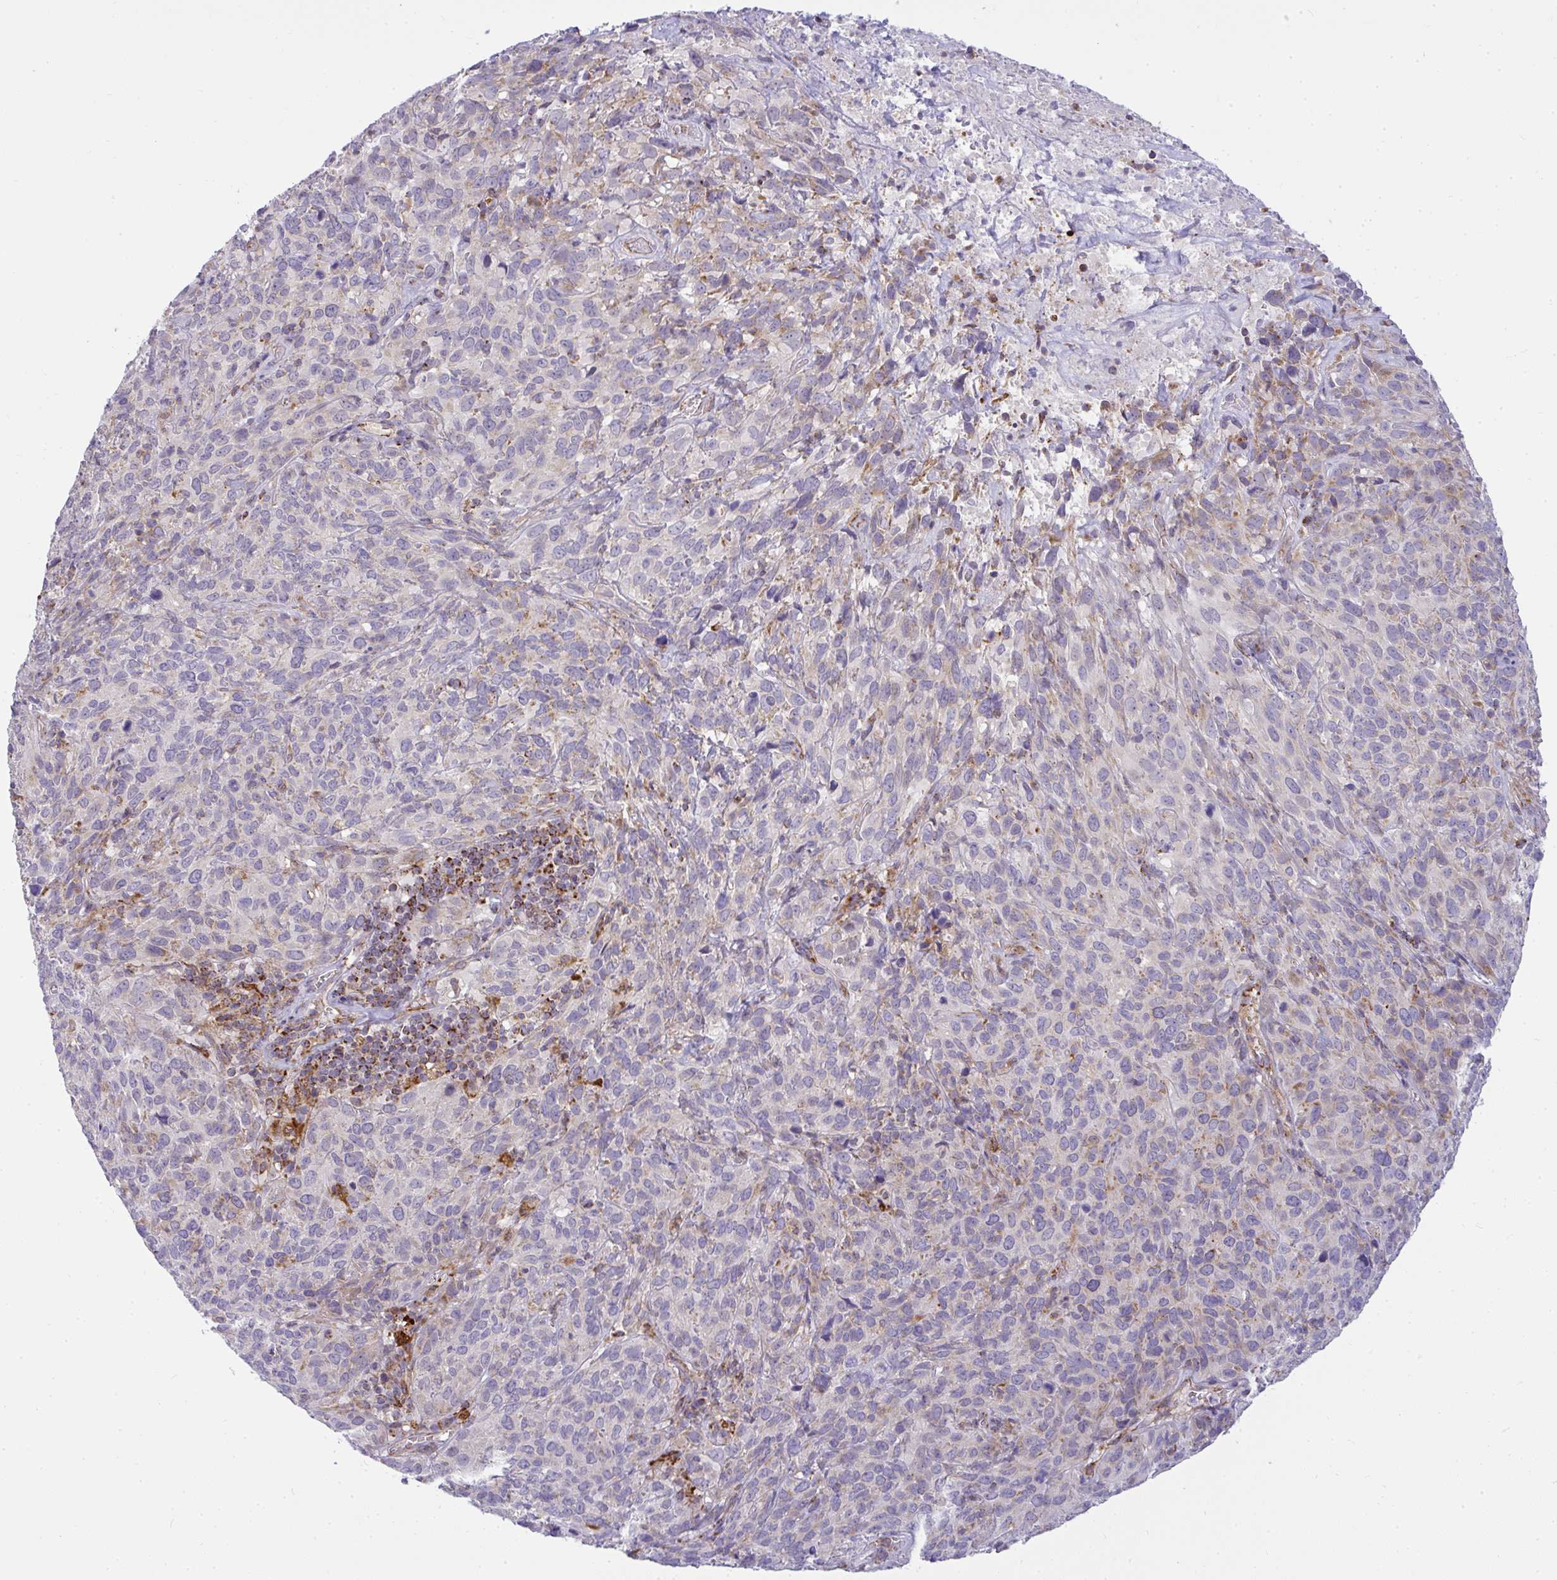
{"staining": {"intensity": "moderate", "quantity": "<25%", "location": "cytoplasmic/membranous"}, "tissue": "cervical cancer", "cell_type": "Tumor cells", "image_type": "cancer", "snomed": [{"axis": "morphology", "description": "Squamous cell carcinoma, NOS"}, {"axis": "topography", "description": "Cervix"}], "caption": "This image shows immunohistochemistry (IHC) staining of squamous cell carcinoma (cervical), with low moderate cytoplasmic/membranous staining in approximately <25% of tumor cells.", "gene": "SRRM4", "patient": {"sex": "female", "age": 51}}